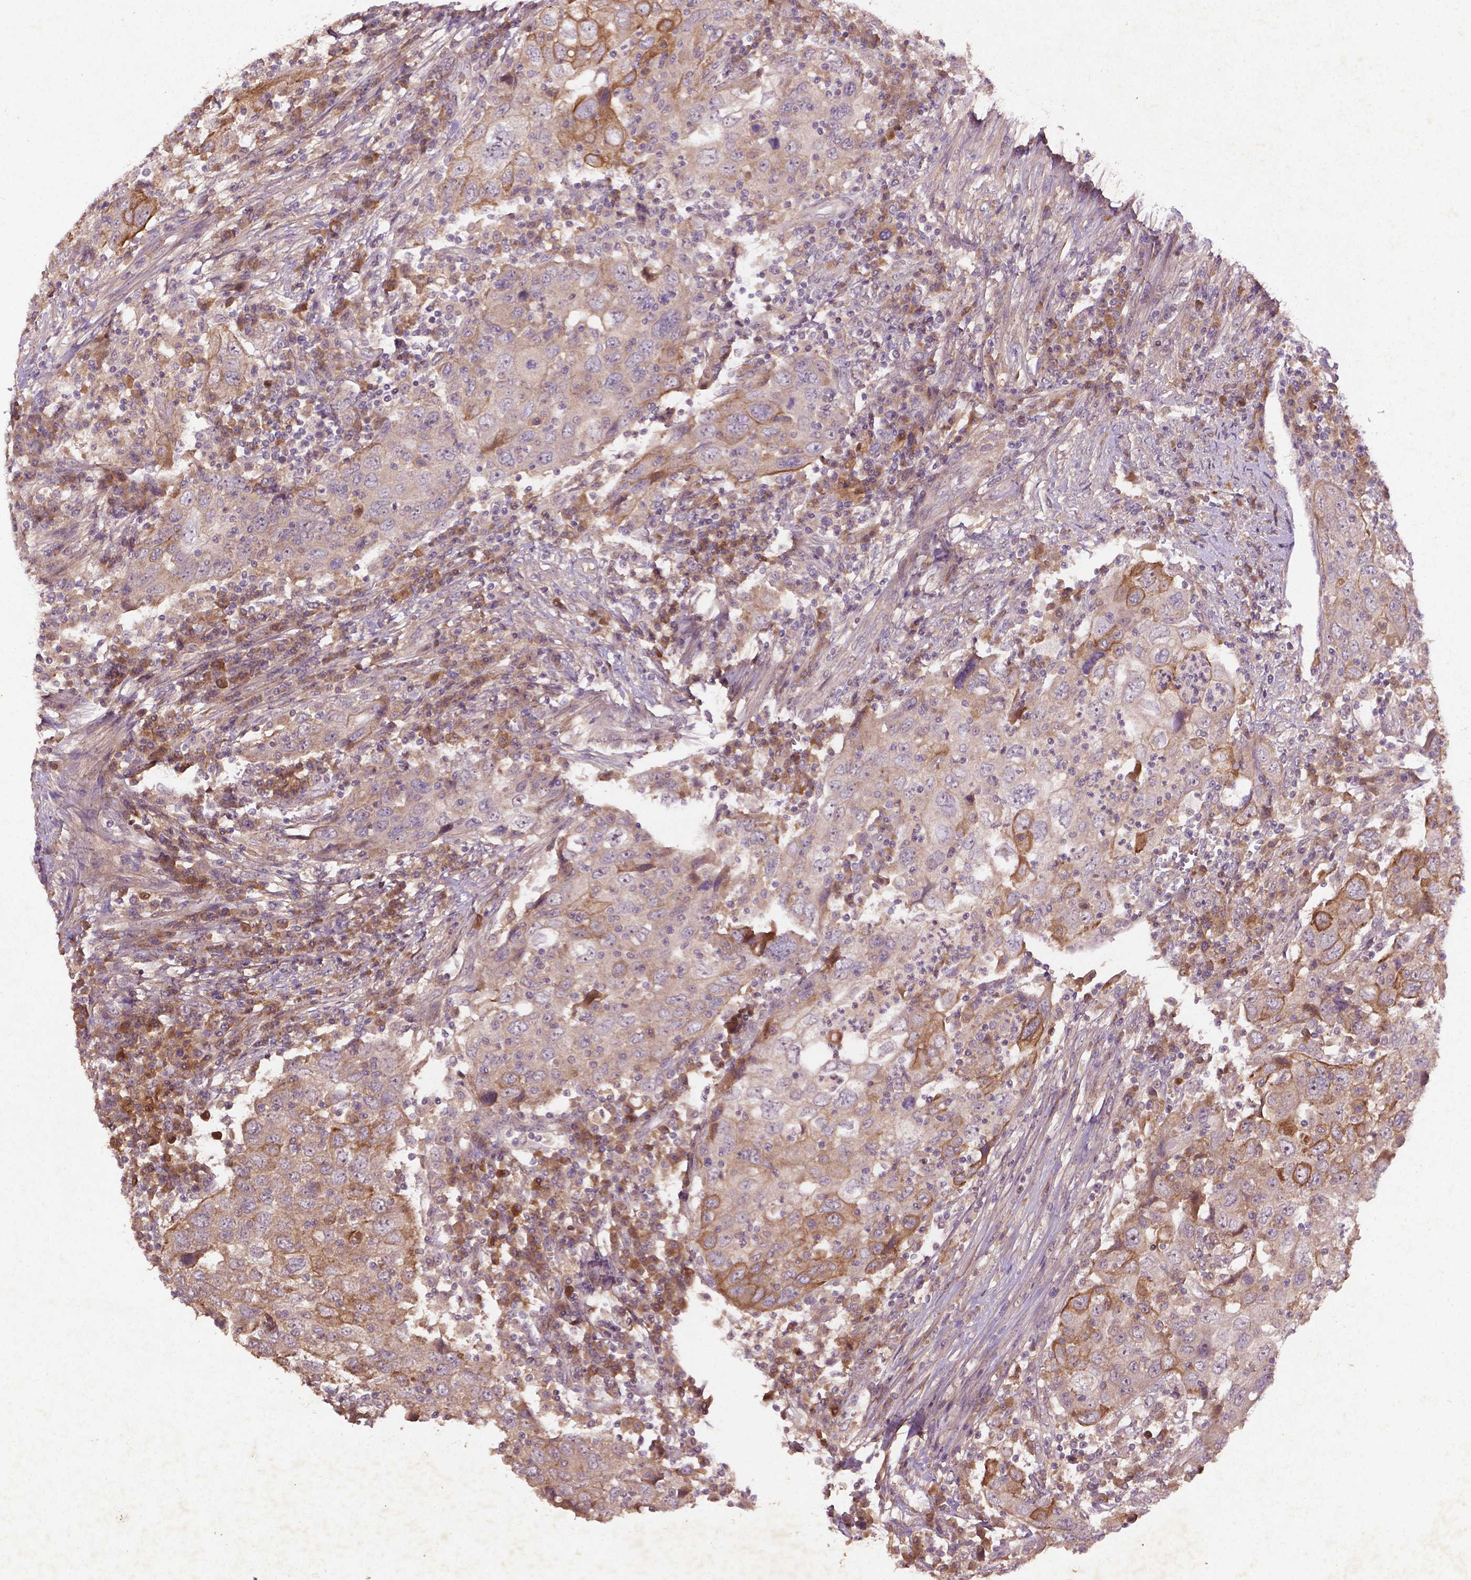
{"staining": {"intensity": "moderate", "quantity": "<25%", "location": "cytoplasmic/membranous"}, "tissue": "urothelial cancer", "cell_type": "Tumor cells", "image_type": "cancer", "snomed": [{"axis": "morphology", "description": "Urothelial carcinoma, High grade"}, {"axis": "topography", "description": "Urinary bladder"}], "caption": "A low amount of moderate cytoplasmic/membranous positivity is present in about <25% of tumor cells in urothelial cancer tissue.", "gene": "COQ2", "patient": {"sex": "male", "age": 76}}